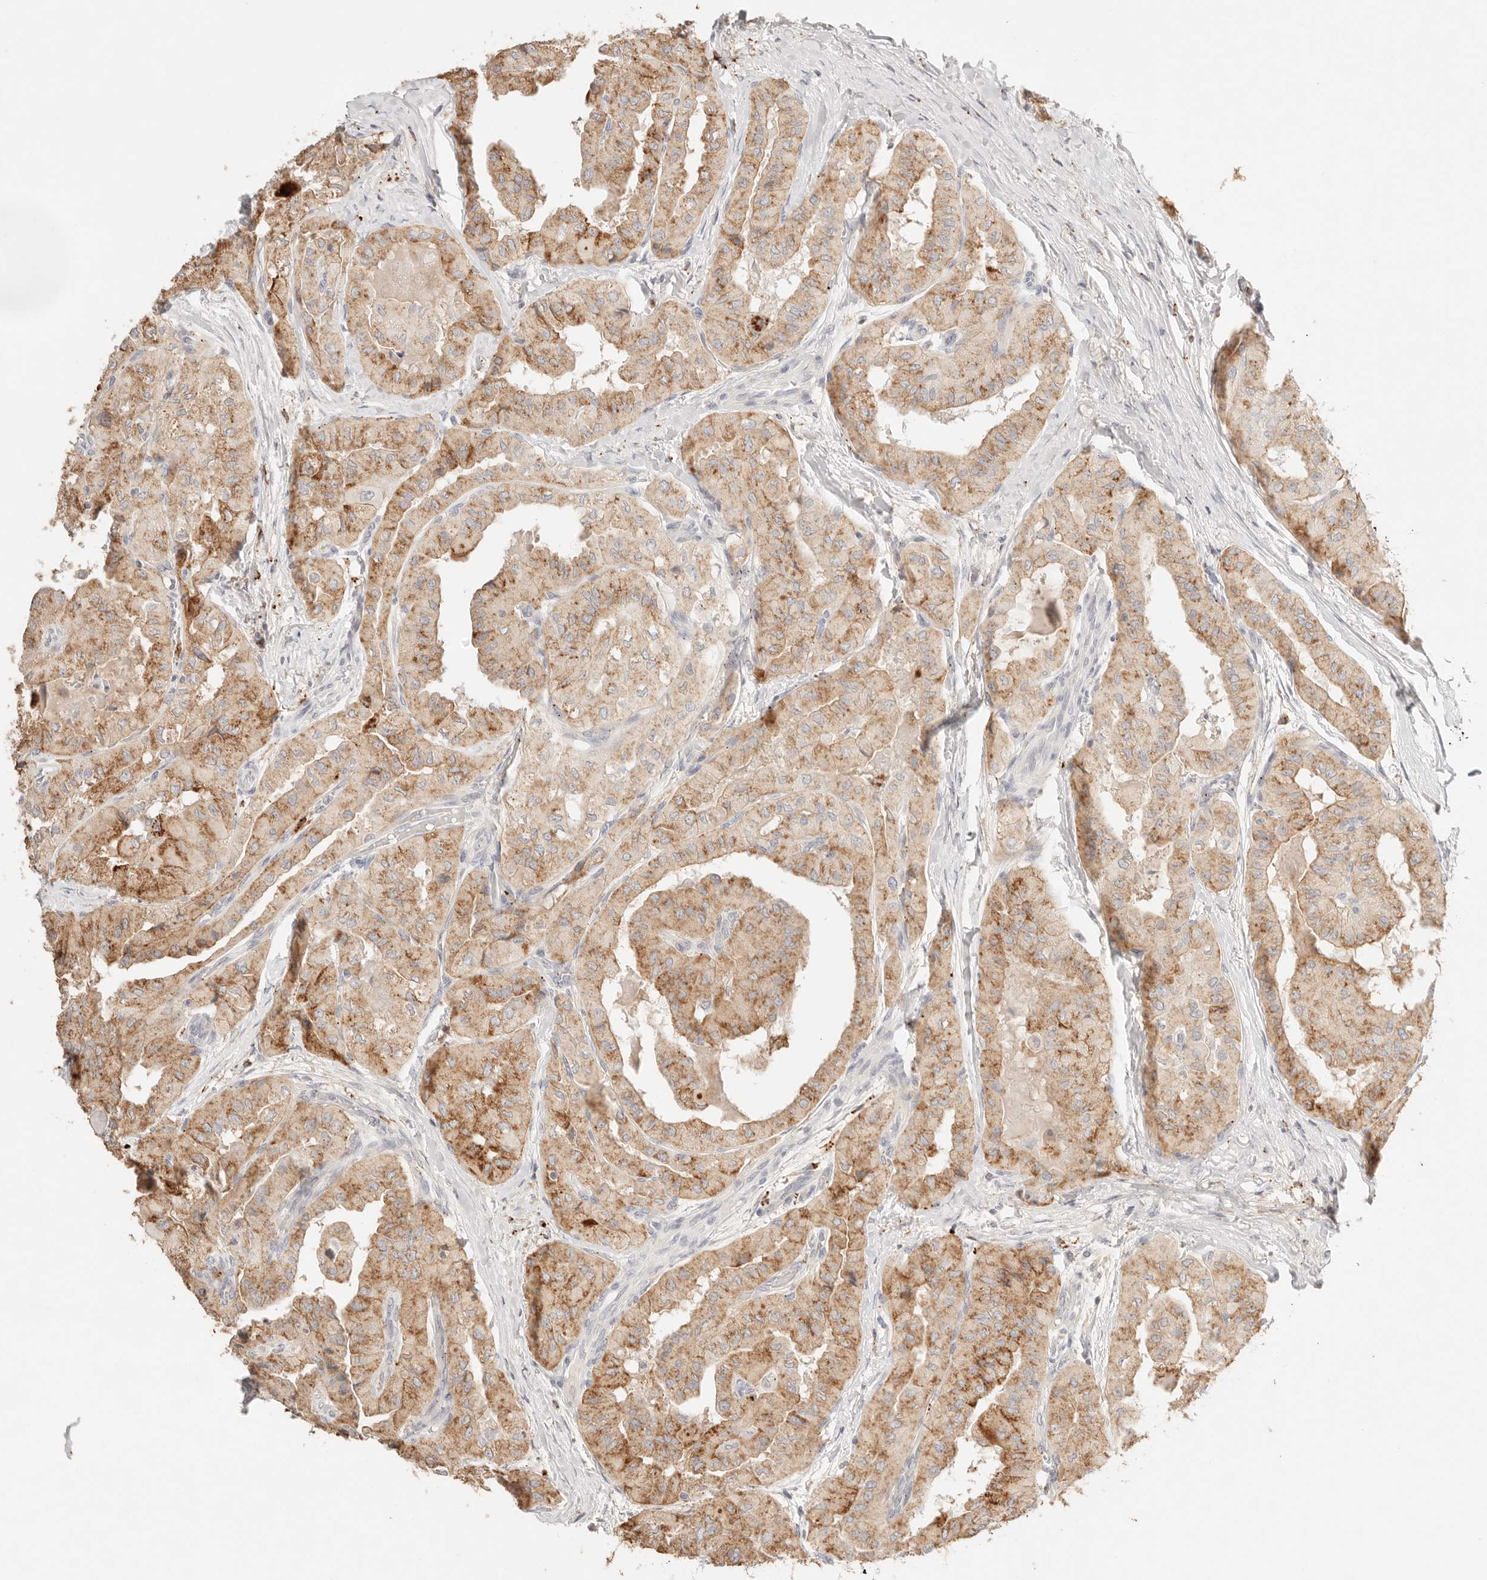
{"staining": {"intensity": "moderate", "quantity": ">75%", "location": "cytoplasmic/membranous"}, "tissue": "thyroid cancer", "cell_type": "Tumor cells", "image_type": "cancer", "snomed": [{"axis": "morphology", "description": "Papillary adenocarcinoma, NOS"}, {"axis": "topography", "description": "Thyroid gland"}], "caption": "The immunohistochemical stain shows moderate cytoplasmic/membranous positivity in tumor cells of thyroid cancer tissue.", "gene": "CEP120", "patient": {"sex": "female", "age": 59}}